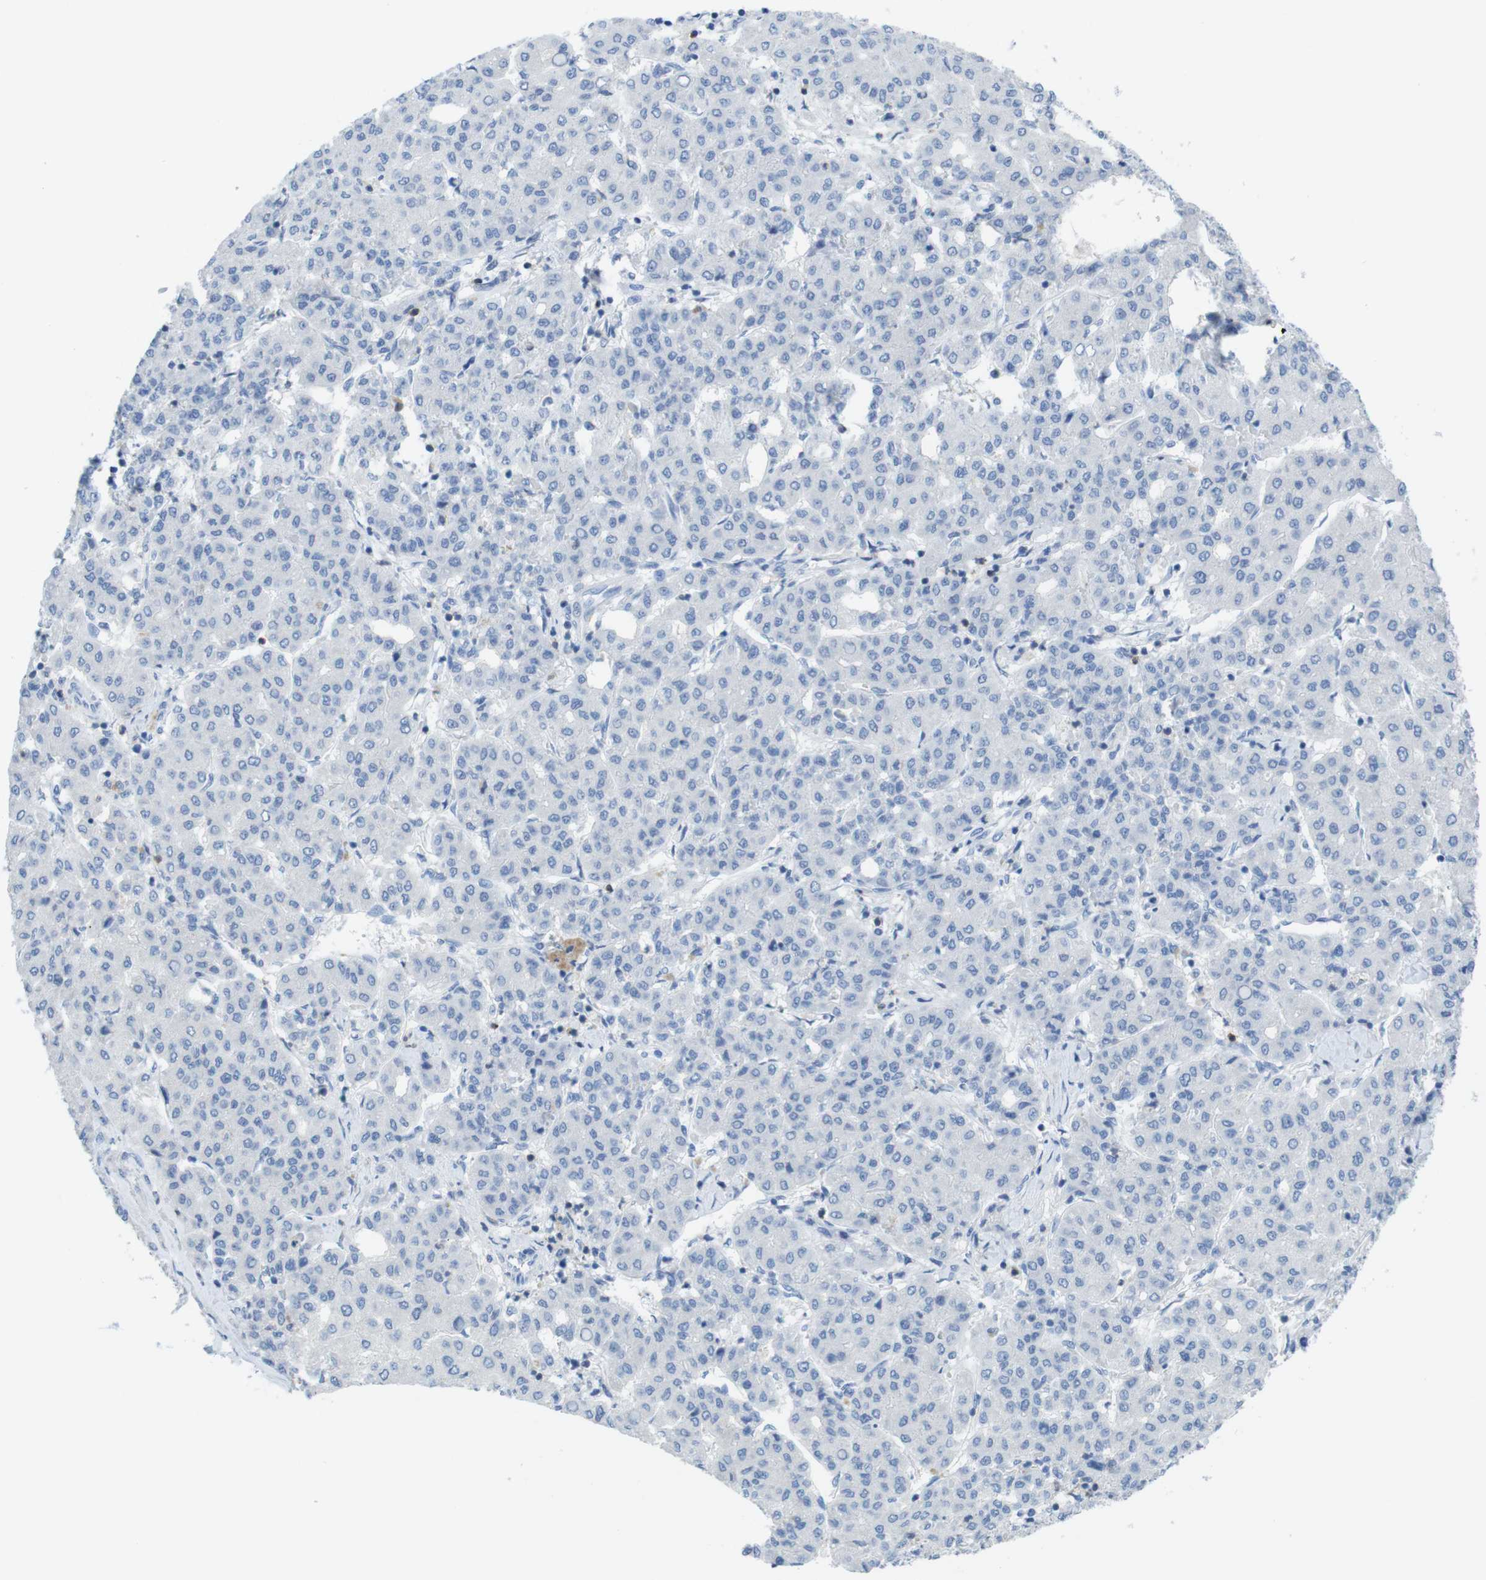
{"staining": {"intensity": "negative", "quantity": "none", "location": "none"}, "tissue": "liver cancer", "cell_type": "Tumor cells", "image_type": "cancer", "snomed": [{"axis": "morphology", "description": "Carcinoma, Hepatocellular, NOS"}, {"axis": "topography", "description": "Liver"}], "caption": "This is an IHC histopathology image of human liver cancer (hepatocellular carcinoma). There is no staining in tumor cells.", "gene": "CD5", "patient": {"sex": "male", "age": 65}}